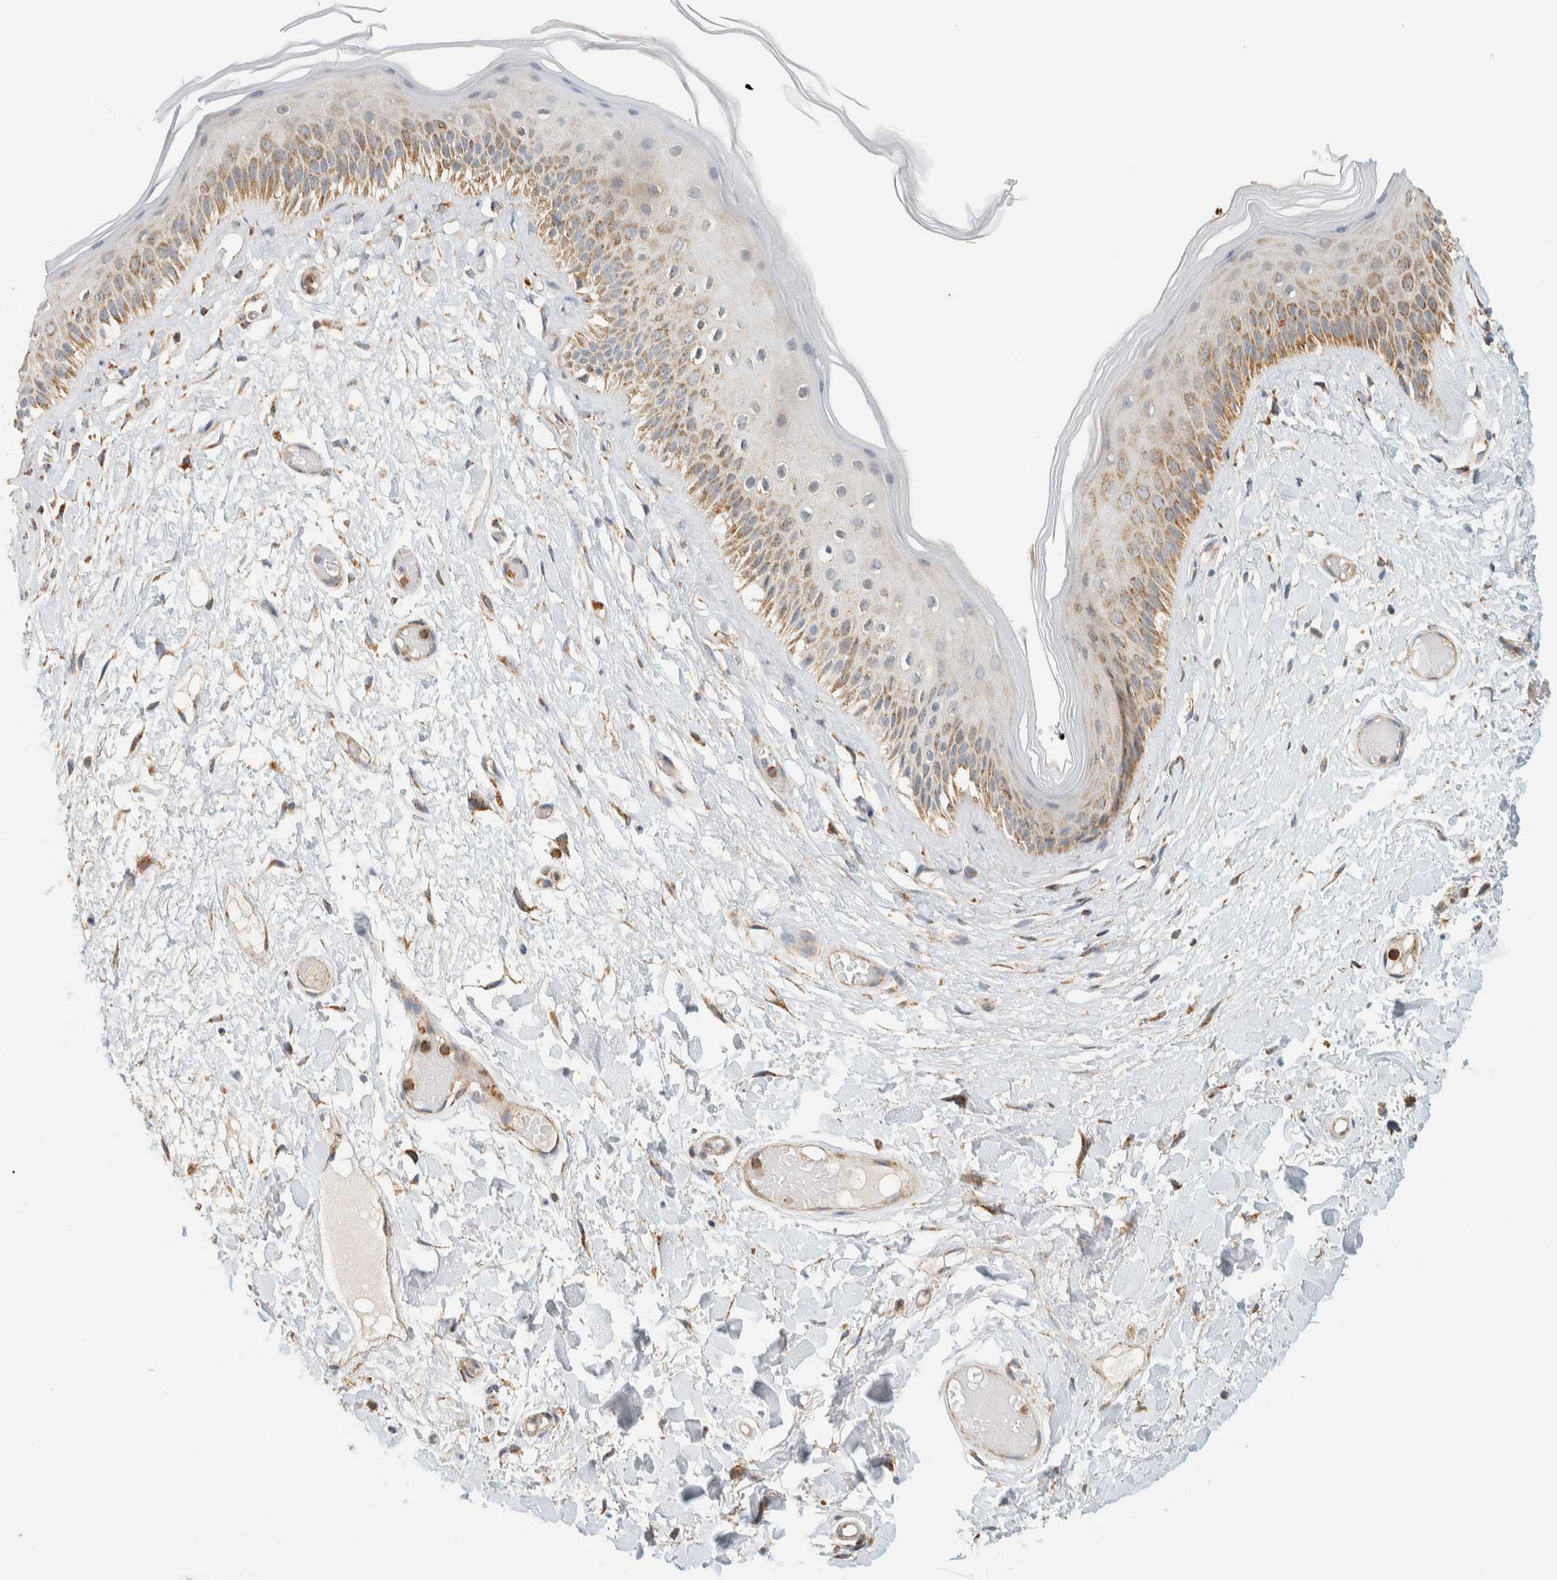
{"staining": {"intensity": "moderate", "quantity": ">75%", "location": "cytoplasmic/membranous"}, "tissue": "skin", "cell_type": "Epidermal cells", "image_type": "normal", "snomed": [{"axis": "morphology", "description": "Normal tissue, NOS"}, {"axis": "topography", "description": "Vulva"}], "caption": "Moderate cytoplasmic/membranous protein positivity is seen in approximately >75% of epidermal cells in skin. The staining was performed using DAB, with brown indicating positive protein expression. Nuclei are stained blue with hematoxylin.", "gene": "KIFAP3", "patient": {"sex": "female", "age": 73}}